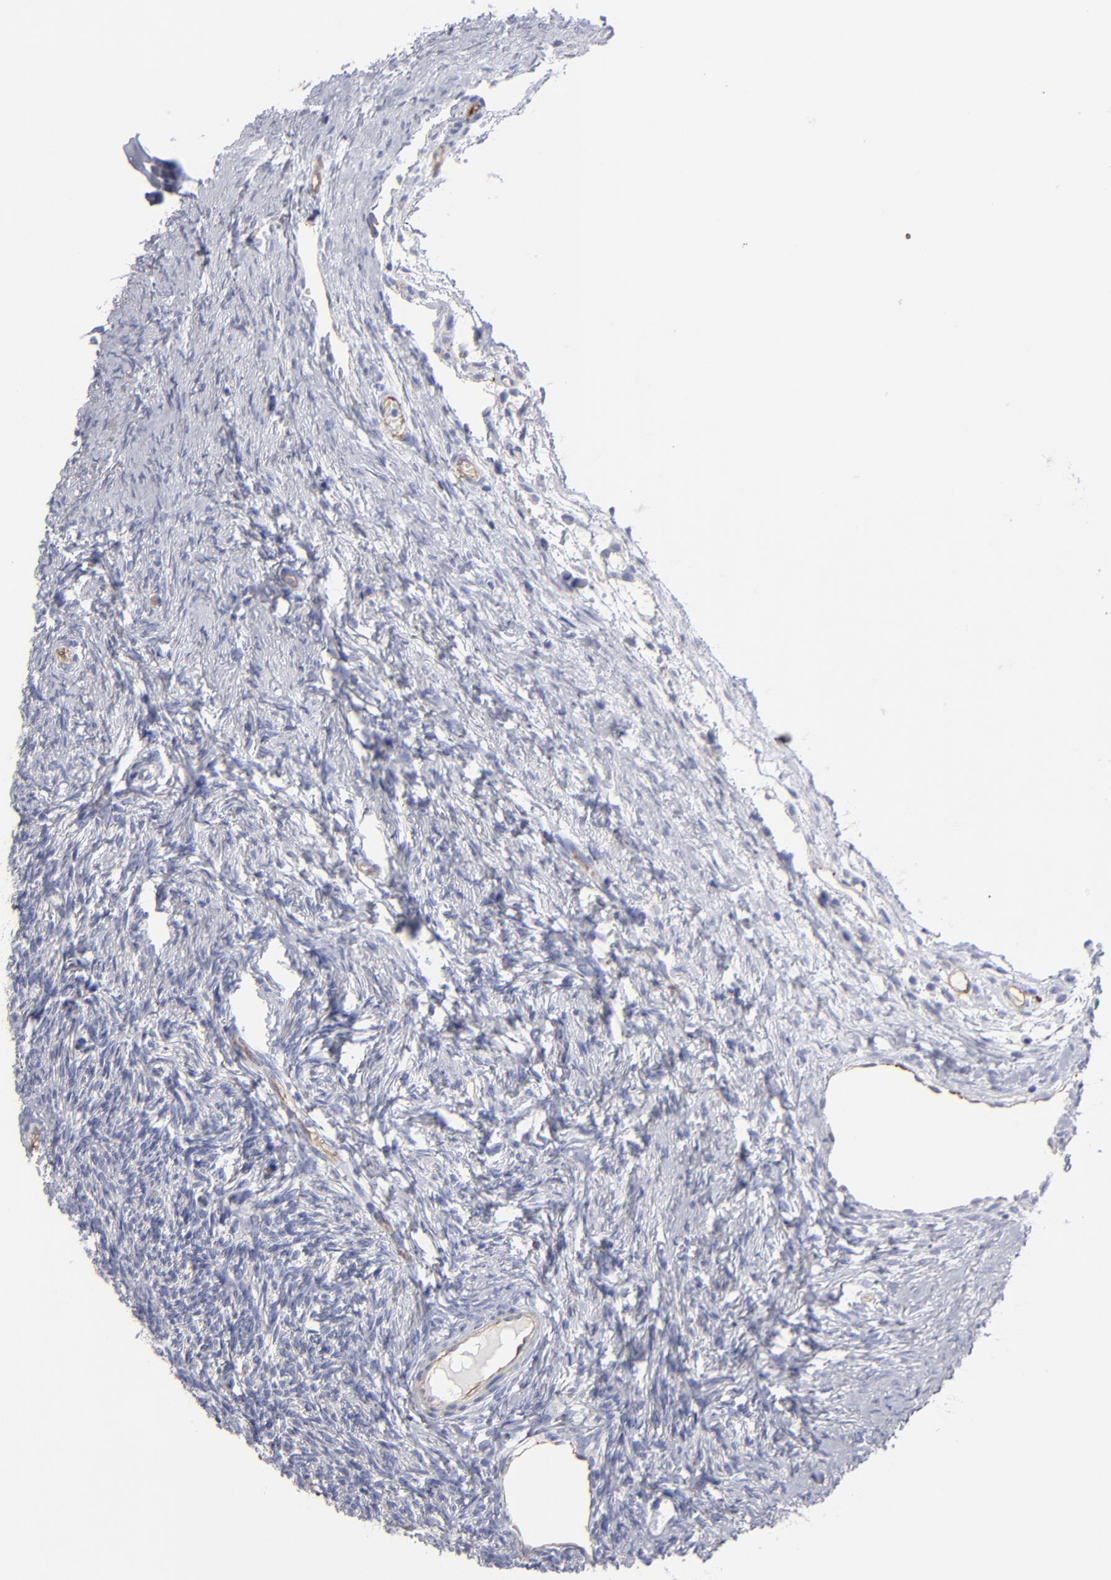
{"staining": {"intensity": "negative", "quantity": "none", "location": "none"}, "tissue": "ovary", "cell_type": "Ovarian stroma cells", "image_type": "normal", "snomed": [{"axis": "morphology", "description": "Normal tissue, NOS"}, {"axis": "topography", "description": "Ovary"}], "caption": "Photomicrograph shows no protein staining in ovarian stroma cells of benign ovary.", "gene": "TM4SF1", "patient": {"sex": "female", "age": 32}}